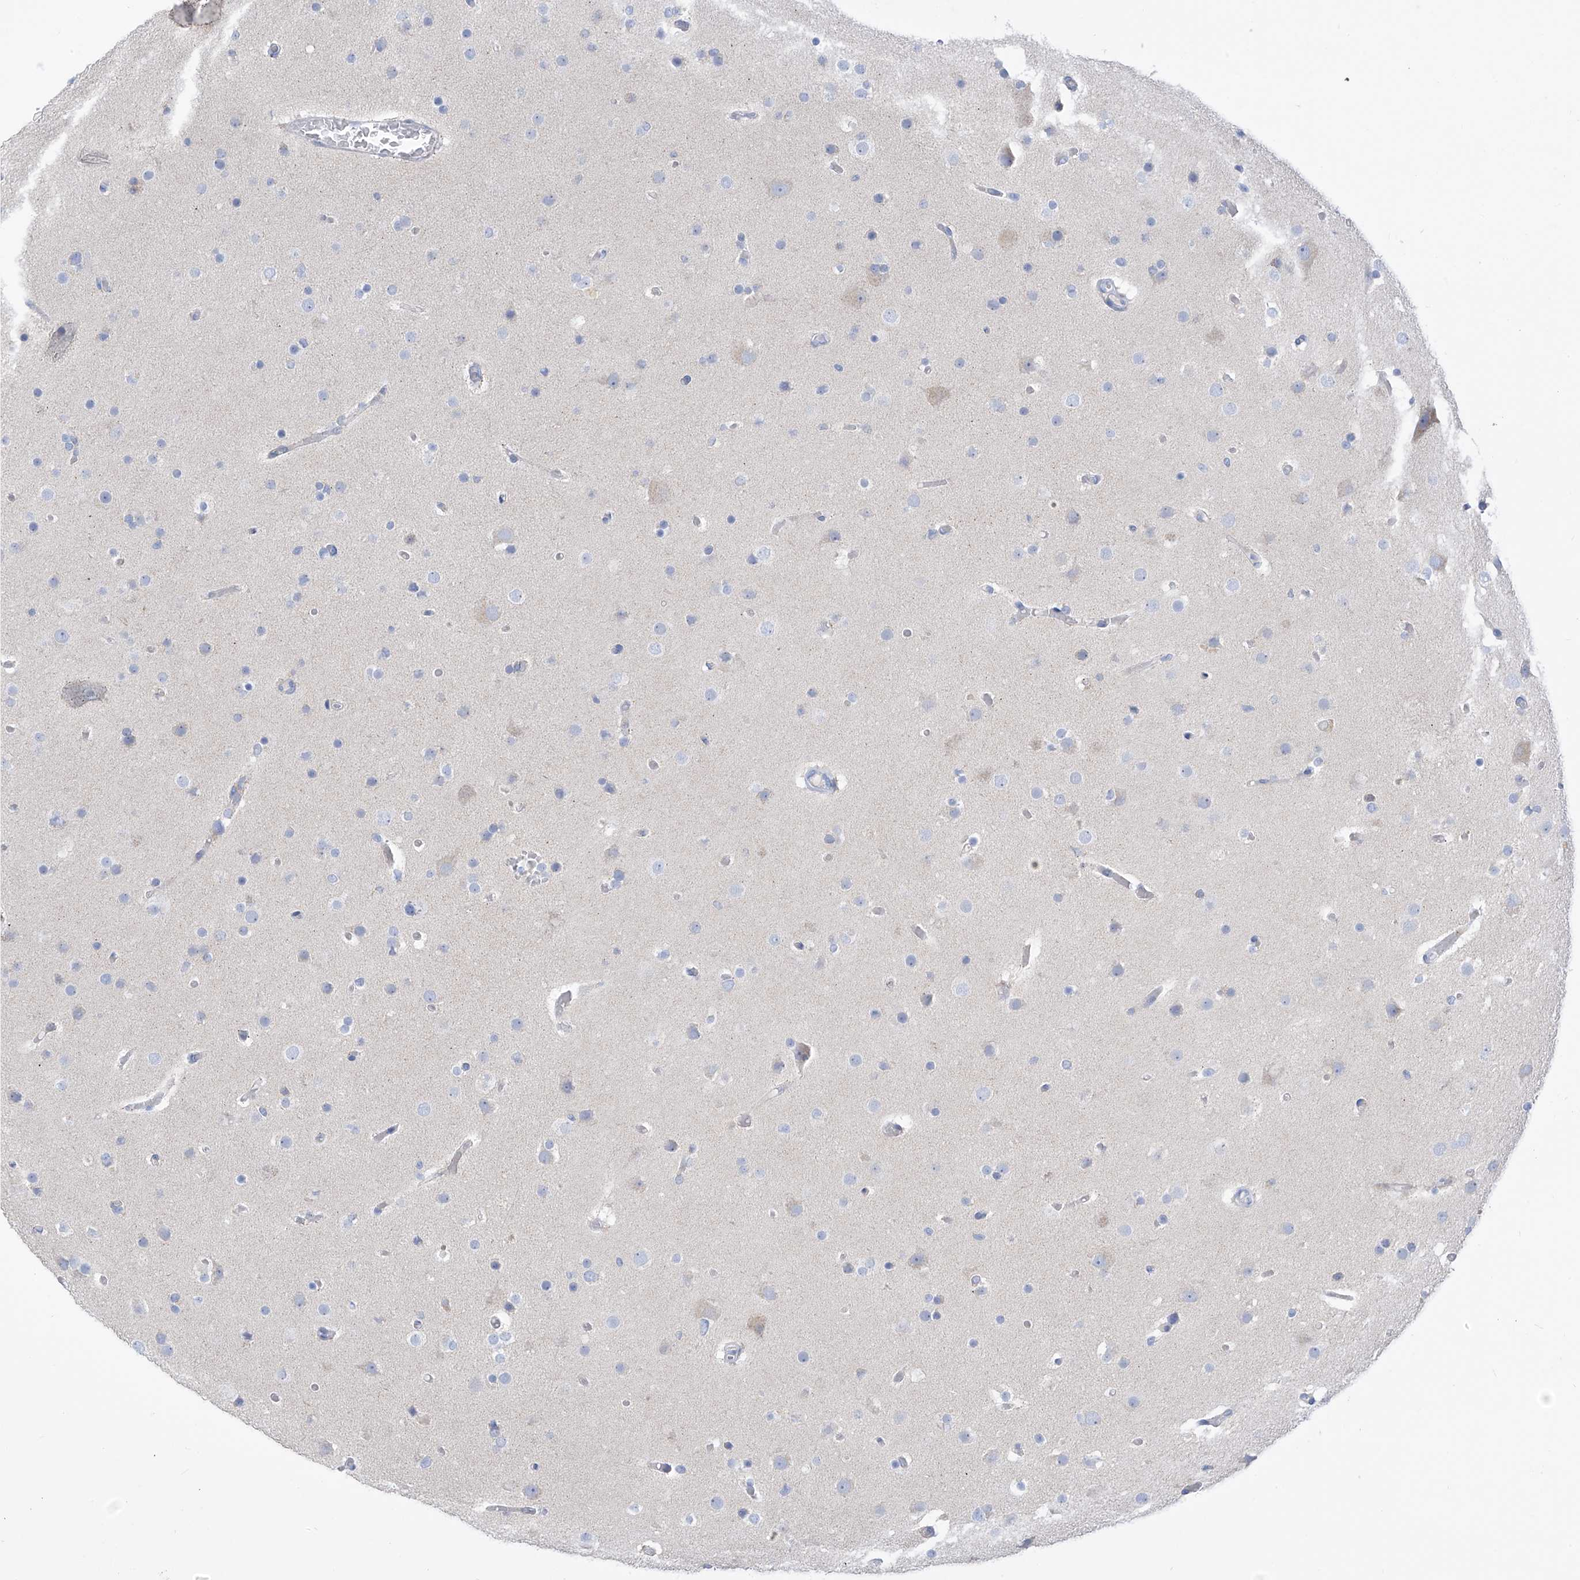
{"staining": {"intensity": "negative", "quantity": "none", "location": "none"}, "tissue": "glioma", "cell_type": "Tumor cells", "image_type": "cancer", "snomed": [{"axis": "morphology", "description": "Glioma, malignant, High grade"}, {"axis": "topography", "description": "Cerebral cortex"}], "caption": "Immunohistochemical staining of glioma exhibits no significant positivity in tumor cells. (Brightfield microscopy of DAB immunohistochemistry (IHC) at high magnification).", "gene": "ZNF404", "patient": {"sex": "female", "age": 36}}